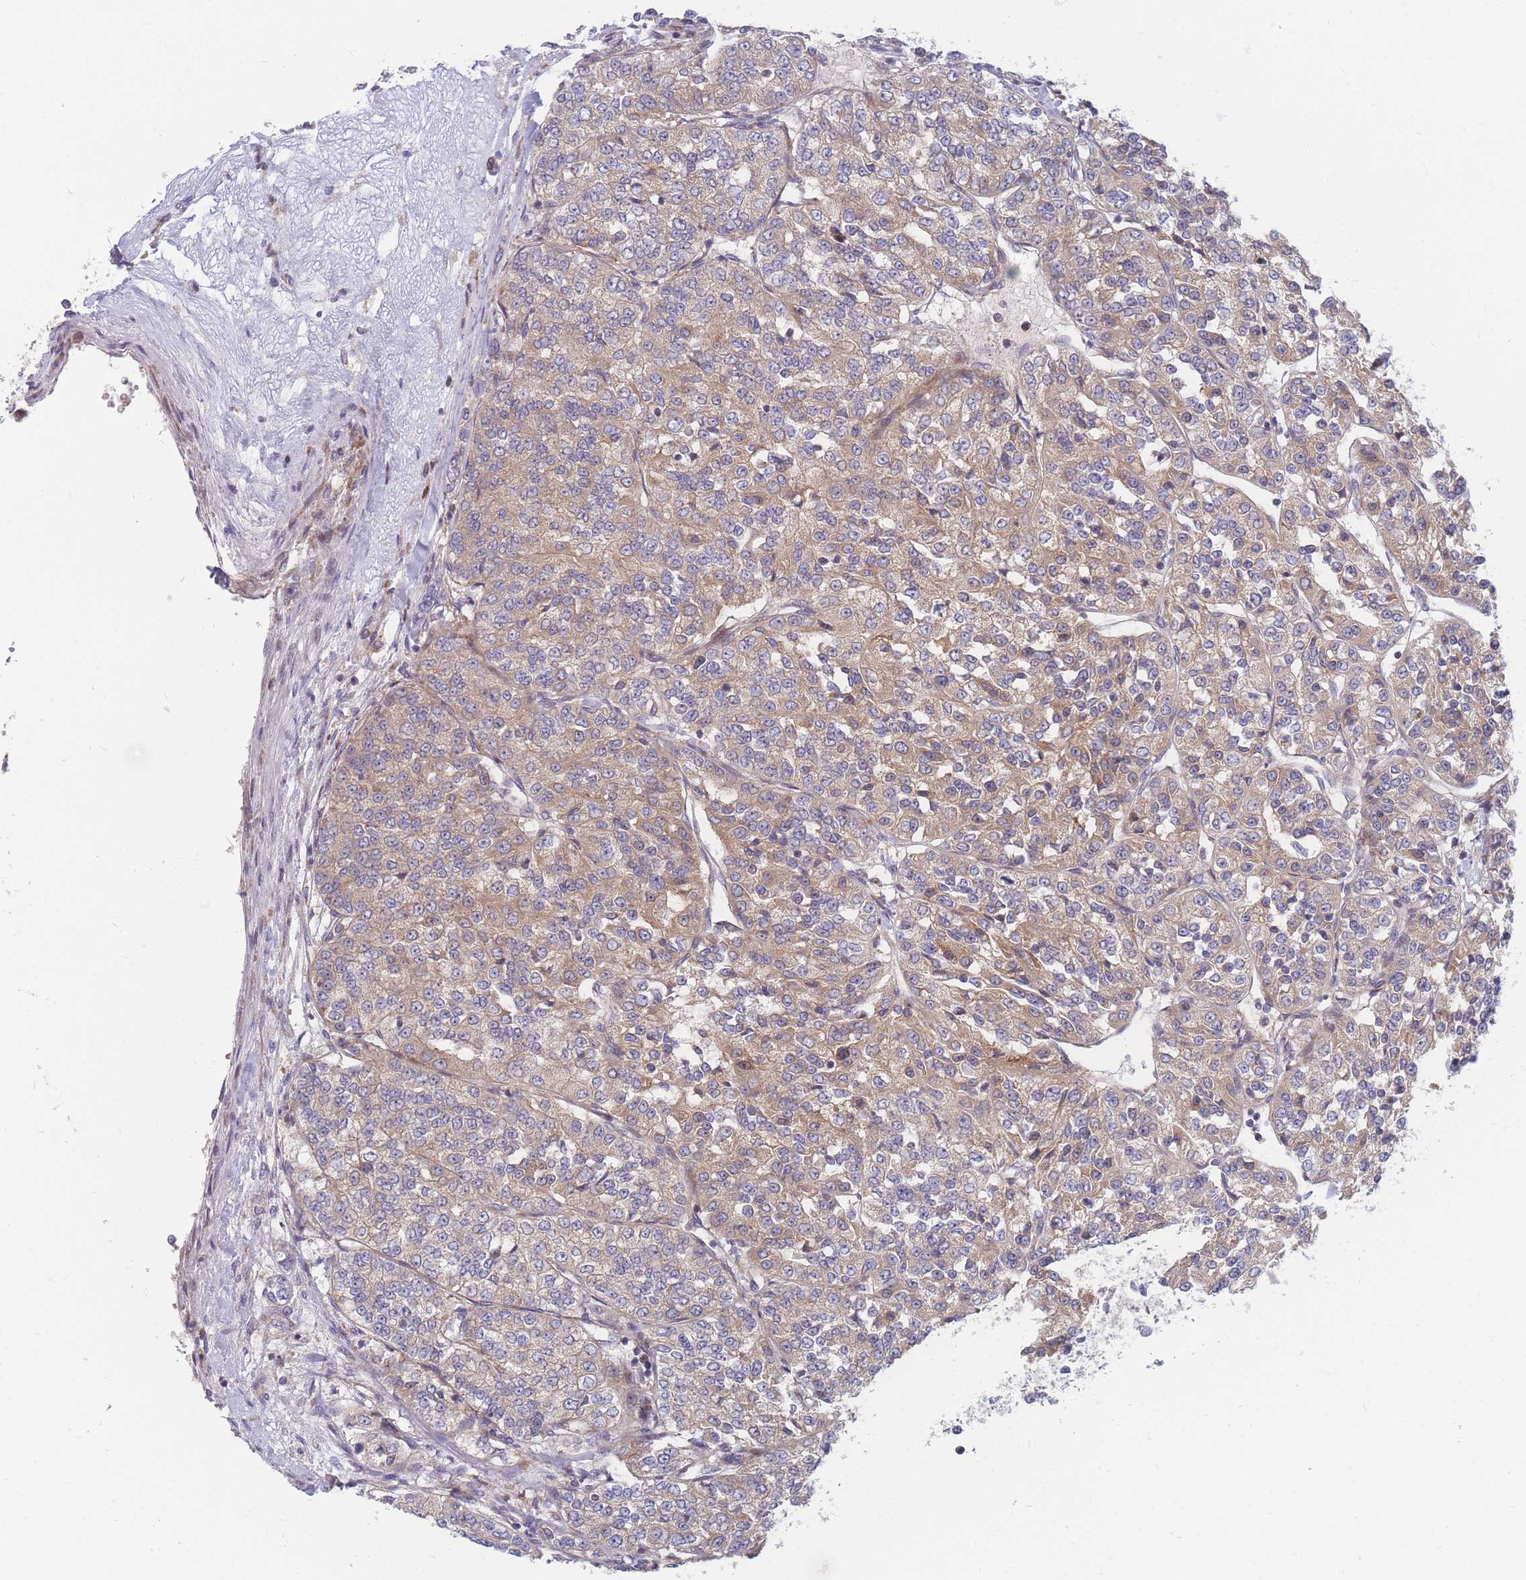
{"staining": {"intensity": "weak", "quantity": ">75%", "location": "cytoplasmic/membranous"}, "tissue": "renal cancer", "cell_type": "Tumor cells", "image_type": "cancer", "snomed": [{"axis": "morphology", "description": "Adenocarcinoma, NOS"}, {"axis": "topography", "description": "Kidney"}], "caption": "Renal cancer (adenocarcinoma) tissue displays weak cytoplasmic/membranous staining in approximately >75% of tumor cells The staining was performed using DAB (3,3'-diaminobenzidine), with brown indicating positive protein expression. Nuclei are stained blue with hematoxylin.", "gene": "TMEM131L", "patient": {"sex": "female", "age": 63}}